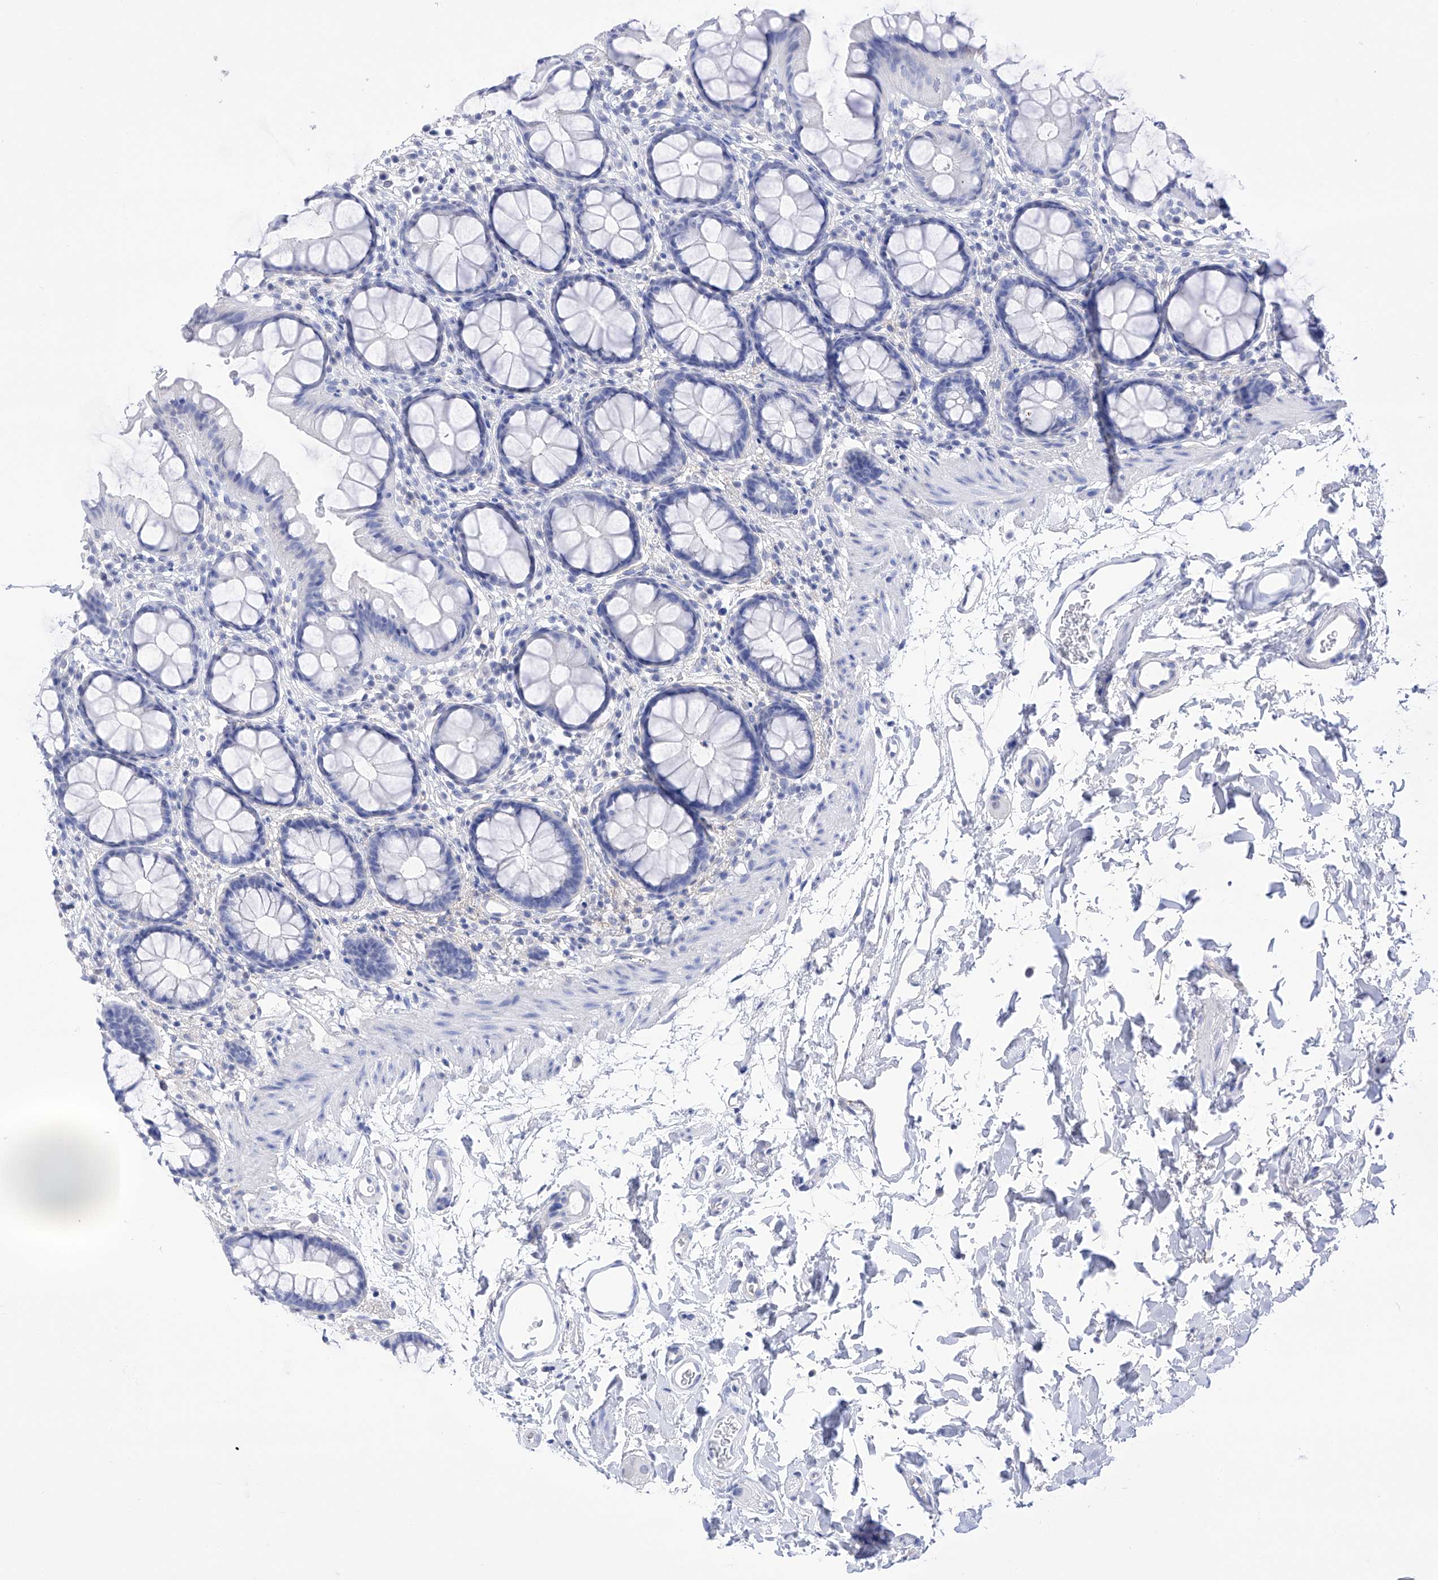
{"staining": {"intensity": "negative", "quantity": "none", "location": "none"}, "tissue": "rectum", "cell_type": "Glandular cells", "image_type": "normal", "snomed": [{"axis": "morphology", "description": "Normal tissue, NOS"}, {"axis": "topography", "description": "Rectum"}], "caption": "Glandular cells are negative for protein expression in normal human rectum. Nuclei are stained in blue.", "gene": "FLG", "patient": {"sex": "female", "age": 65}}